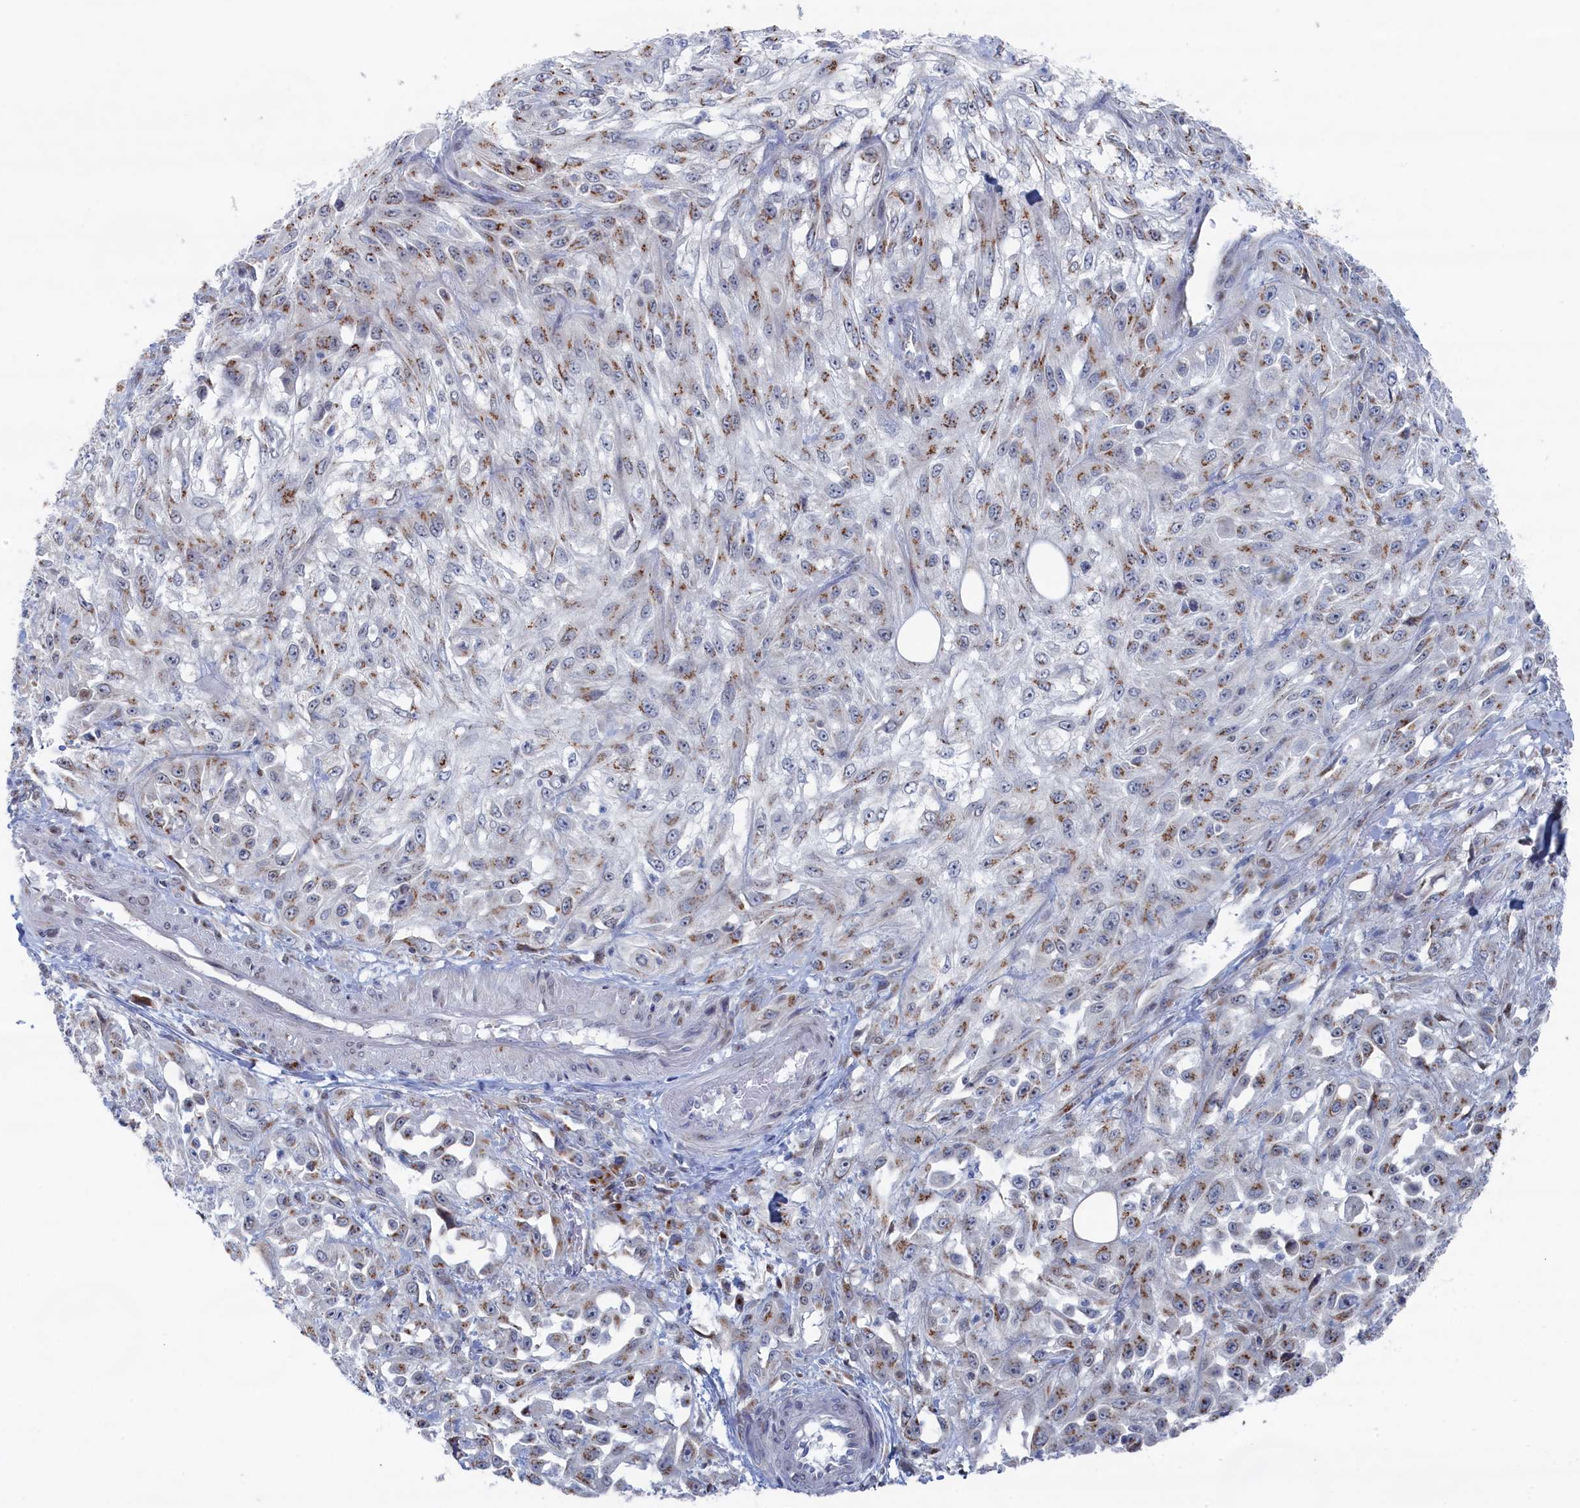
{"staining": {"intensity": "moderate", "quantity": "25%-75%", "location": "cytoplasmic/membranous"}, "tissue": "skin cancer", "cell_type": "Tumor cells", "image_type": "cancer", "snomed": [{"axis": "morphology", "description": "Squamous cell carcinoma, NOS"}, {"axis": "morphology", "description": "Squamous cell carcinoma, metastatic, NOS"}, {"axis": "topography", "description": "Skin"}, {"axis": "topography", "description": "Lymph node"}], "caption": "Tumor cells show moderate cytoplasmic/membranous expression in approximately 25%-75% of cells in skin metastatic squamous cell carcinoma.", "gene": "IRX1", "patient": {"sex": "male", "age": 75}}